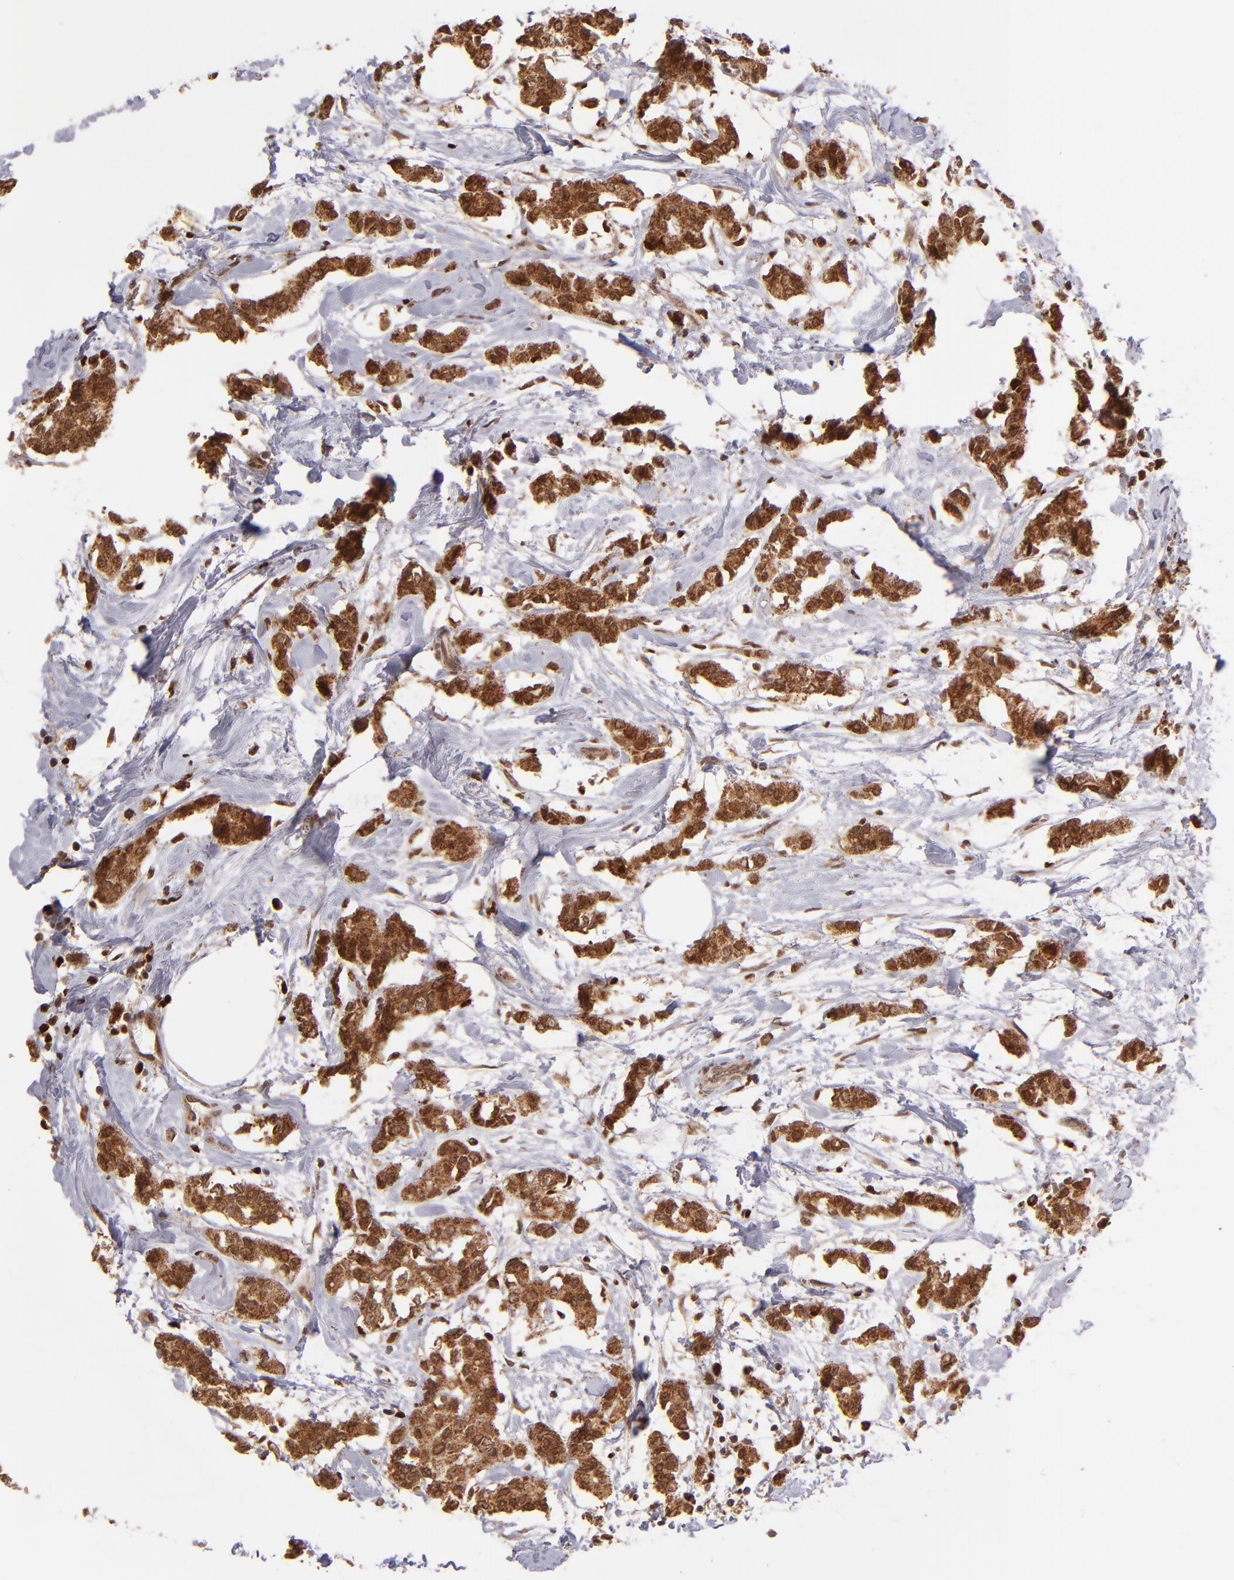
{"staining": {"intensity": "strong", "quantity": ">75%", "location": "cytoplasmic/membranous,nuclear"}, "tissue": "breast cancer", "cell_type": "Tumor cells", "image_type": "cancer", "snomed": [{"axis": "morphology", "description": "Duct carcinoma"}, {"axis": "topography", "description": "Breast"}], "caption": "Immunohistochemical staining of human breast cancer (infiltrating ductal carcinoma) displays high levels of strong cytoplasmic/membranous and nuclear protein staining in about >75% of tumor cells. Nuclei are stained in blue.", "gene": "TOP1MT", "patient": {"sex": "female", "age": 84}}